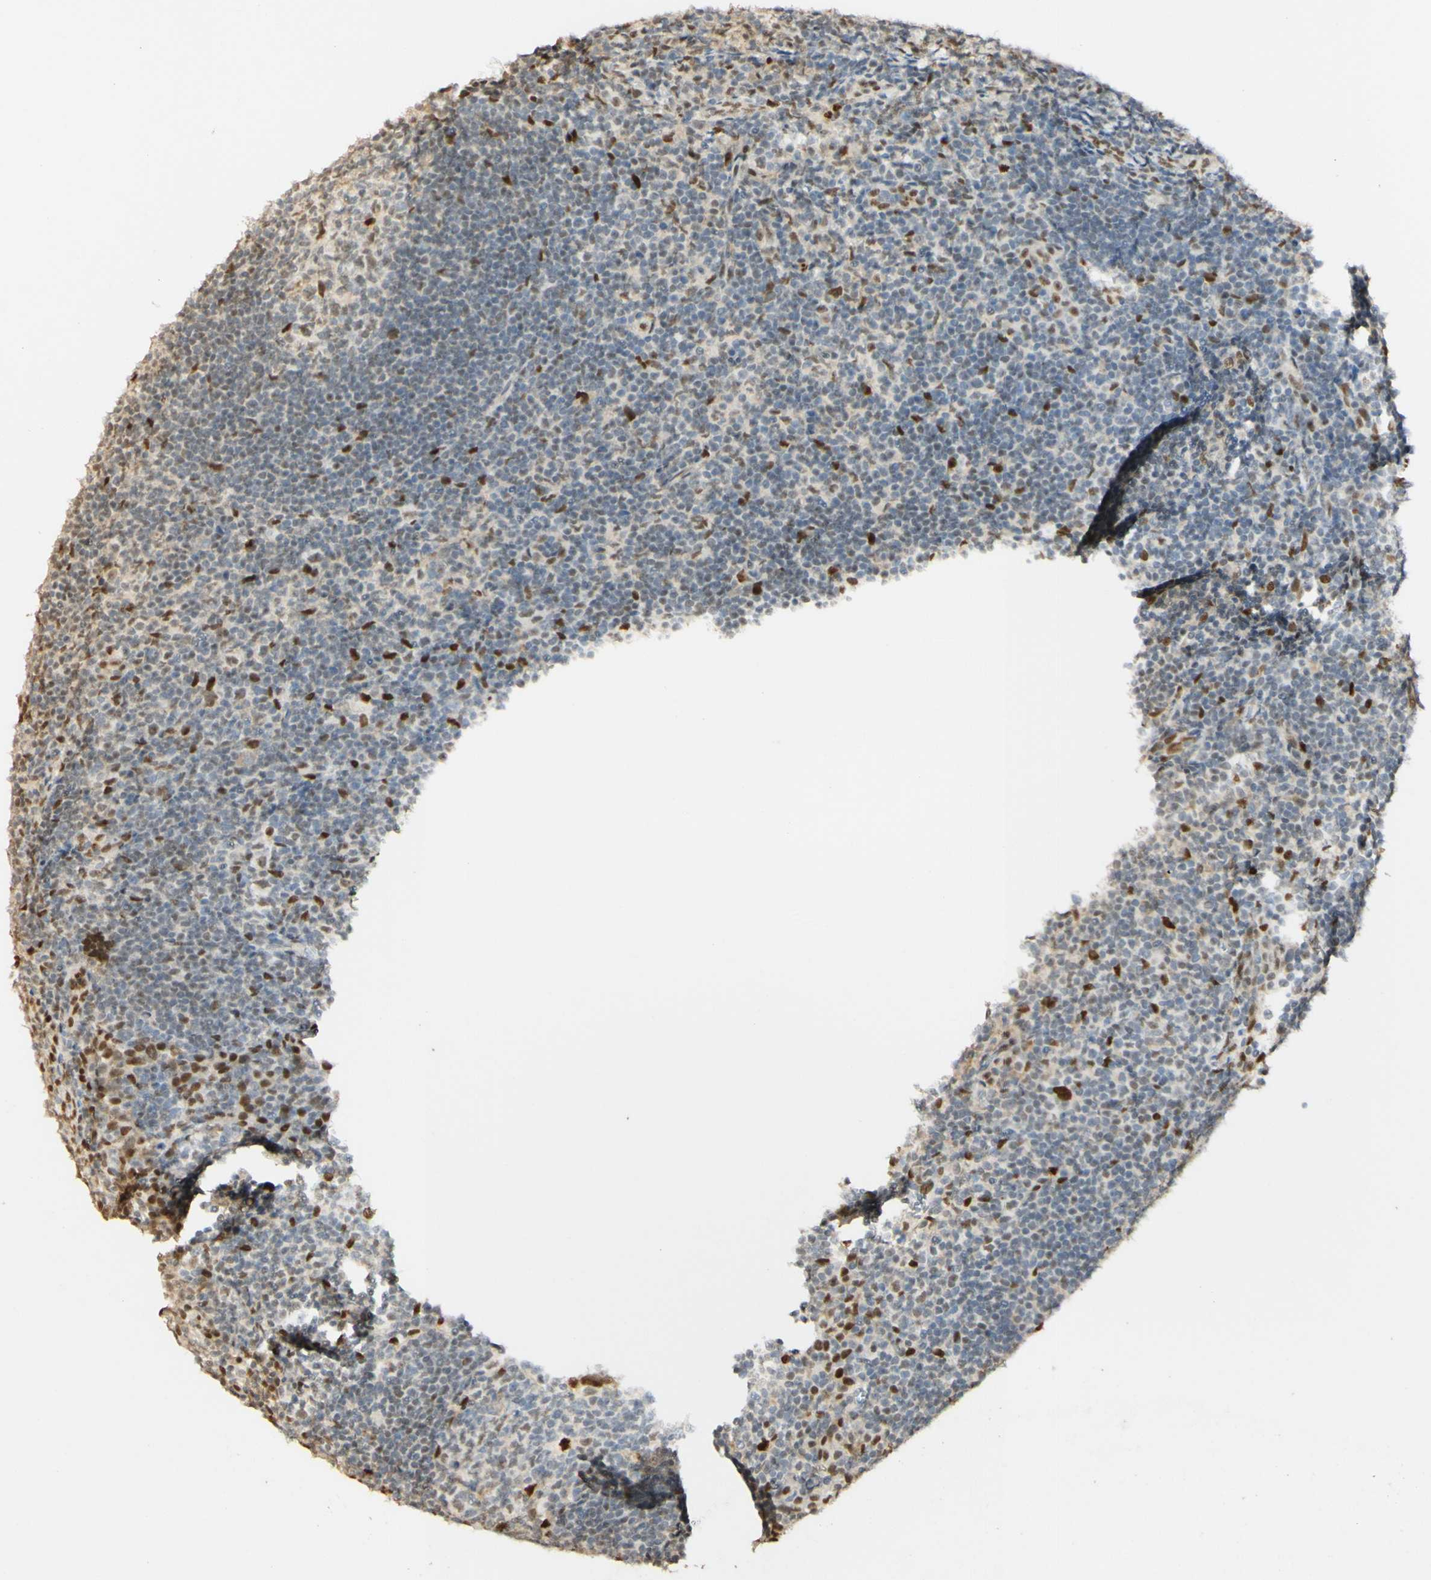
{"staining": {"intensity": "strong", "quantity": "<25%", "location": "nuclear"}, "tissue": "tonsil", "cell_type": "Germinal center cells", "image_type": "normal", "snomed": [{"axis": "morphology", "description": "Normal tissue, NOS"}, {"axis": "topography", "description": "Tonsil"}], "caption": "High-power microscopy captured an immunohistochemistry (IHC) micrograph of unremarkable tonsil, revealing strong nuclear staining in about <25% of germinal center cells.", "gene": "MAP3K4", "patient": {"sex": "male", "age": 37}}